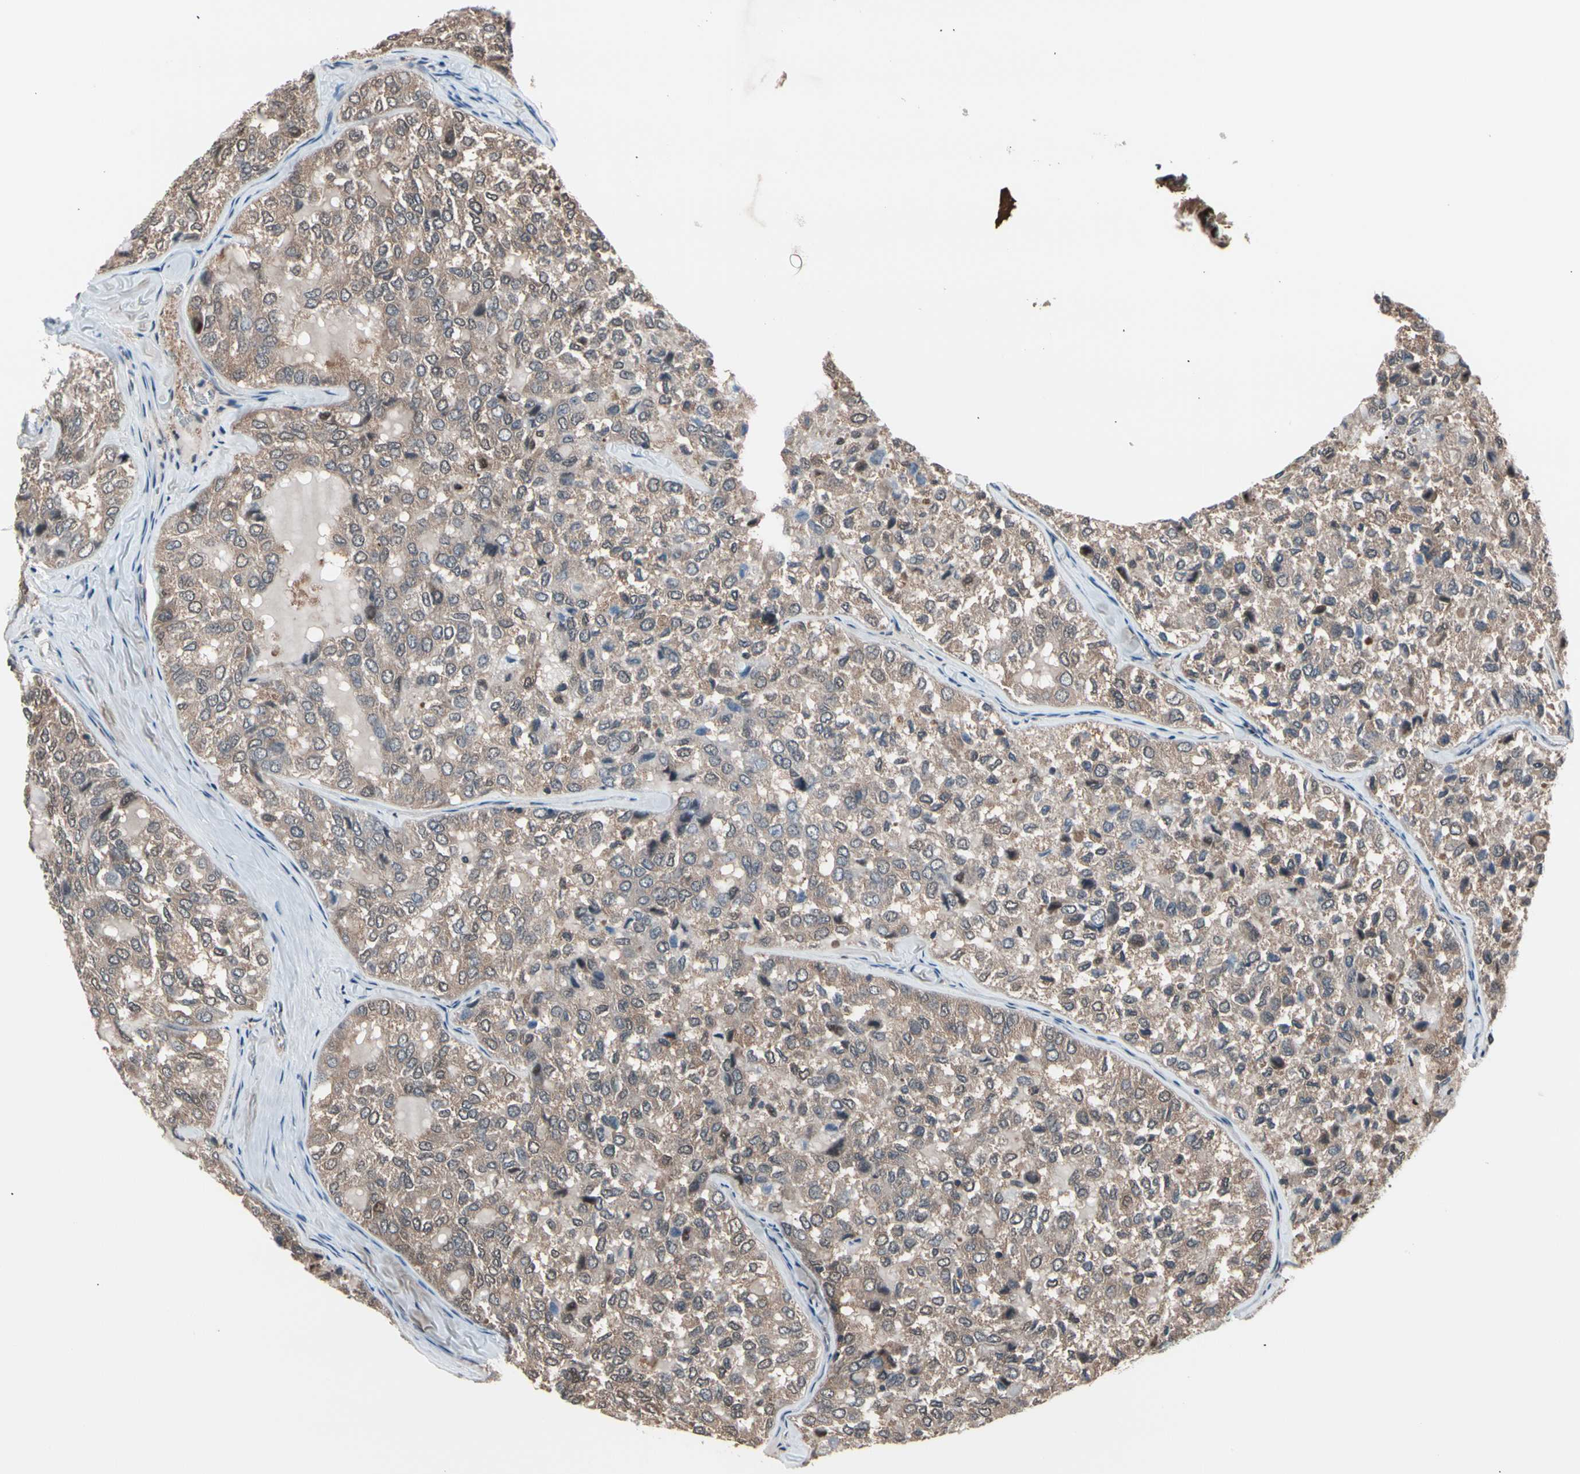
{"staining": {"intensity": "weak", "quantity": ">75%", "location": "cytoplasmic/membranous"}, "tissue": "thyroid cancer", "cell_type": "Tumor cells", "image_type": "cancer", "snomed": [{"axis": "morphology", "description": "Follicular adenoma carcinoma, NOS"}, {"axis": "topography", "description": "Thyroid gland"}], "caption": "About >75% of tumor cells in human thyroid follicular adenoma carcinoma reveal weak cytoplasmic/membranous protein expression as visualized by brown immunohistochemical staining.", "gene": "PSMA2", "patient": {"sex": "male", "age": 75}}